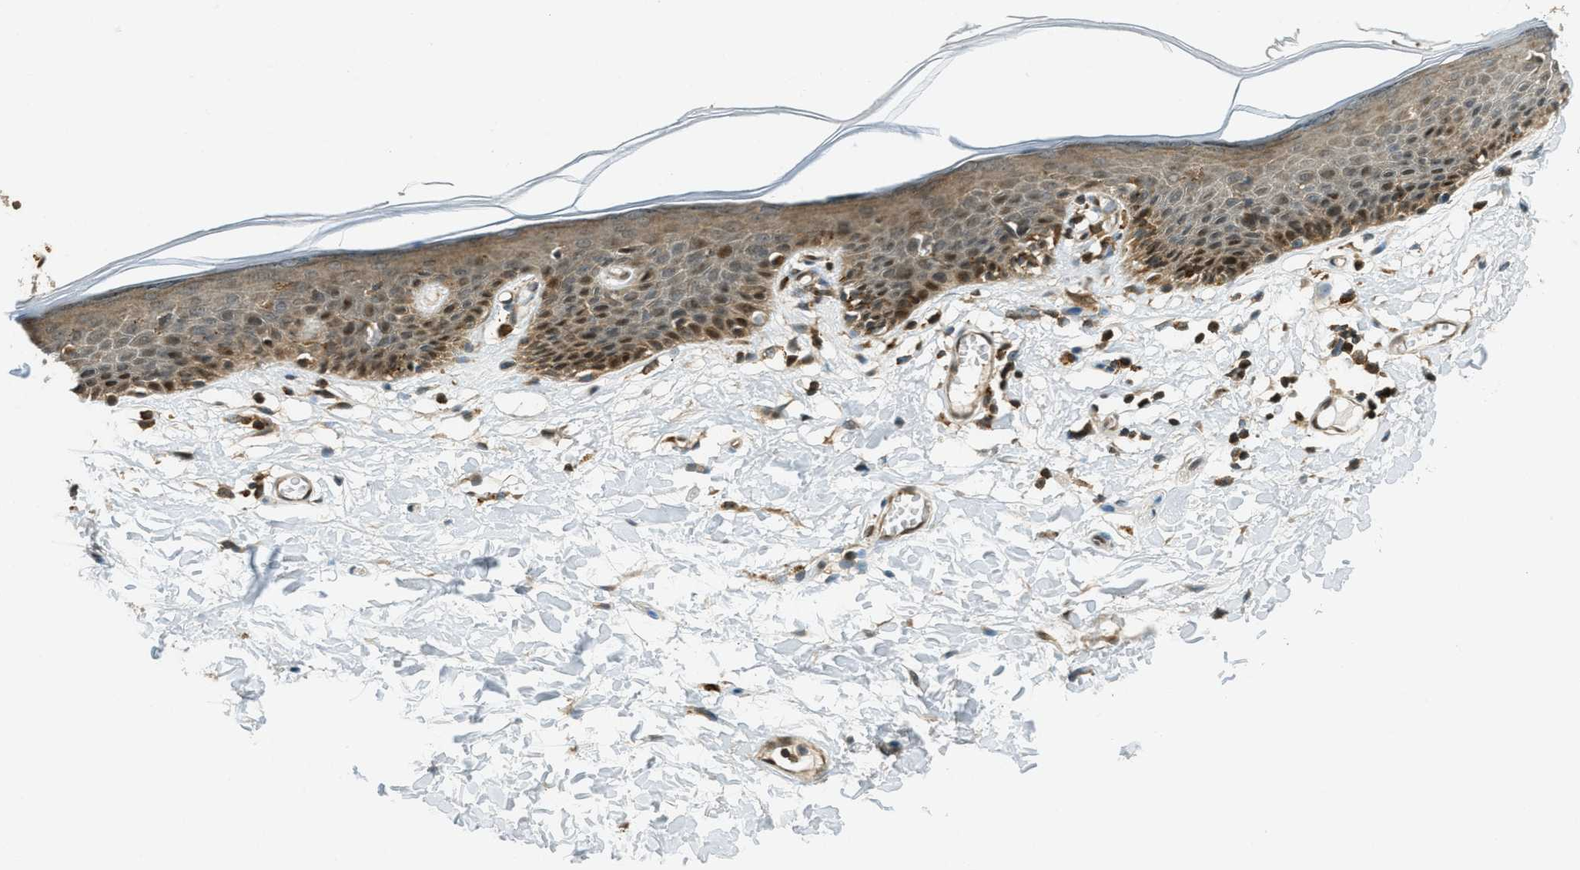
{"staining": {"intensity": "moderate", "quantity": ">75%", "location": "cytoplasmic/membranous,nuclear"}, "tissue": "skin", "cell_type": "Epidermal cells", "image_type": "normal", "snomed": [{"axis": "morphology", "description": "Normal tissue, NOS"}, {"axis": "topography", "description": "Vulva"}], "caption": "High-magnification brightfield microscopy of benign skin stained with DAB (brown) and counterstained with hematoxylin (blue). epidermal cells exhibit moderate cytoplasmic/membranous,nuclear staining is appreciated in about>75% of cells. (Brightfield microscopy of DAB IHC at high magnification).", "gene": "PTPN23", "patient": {"sex": "female", "age": 54}}